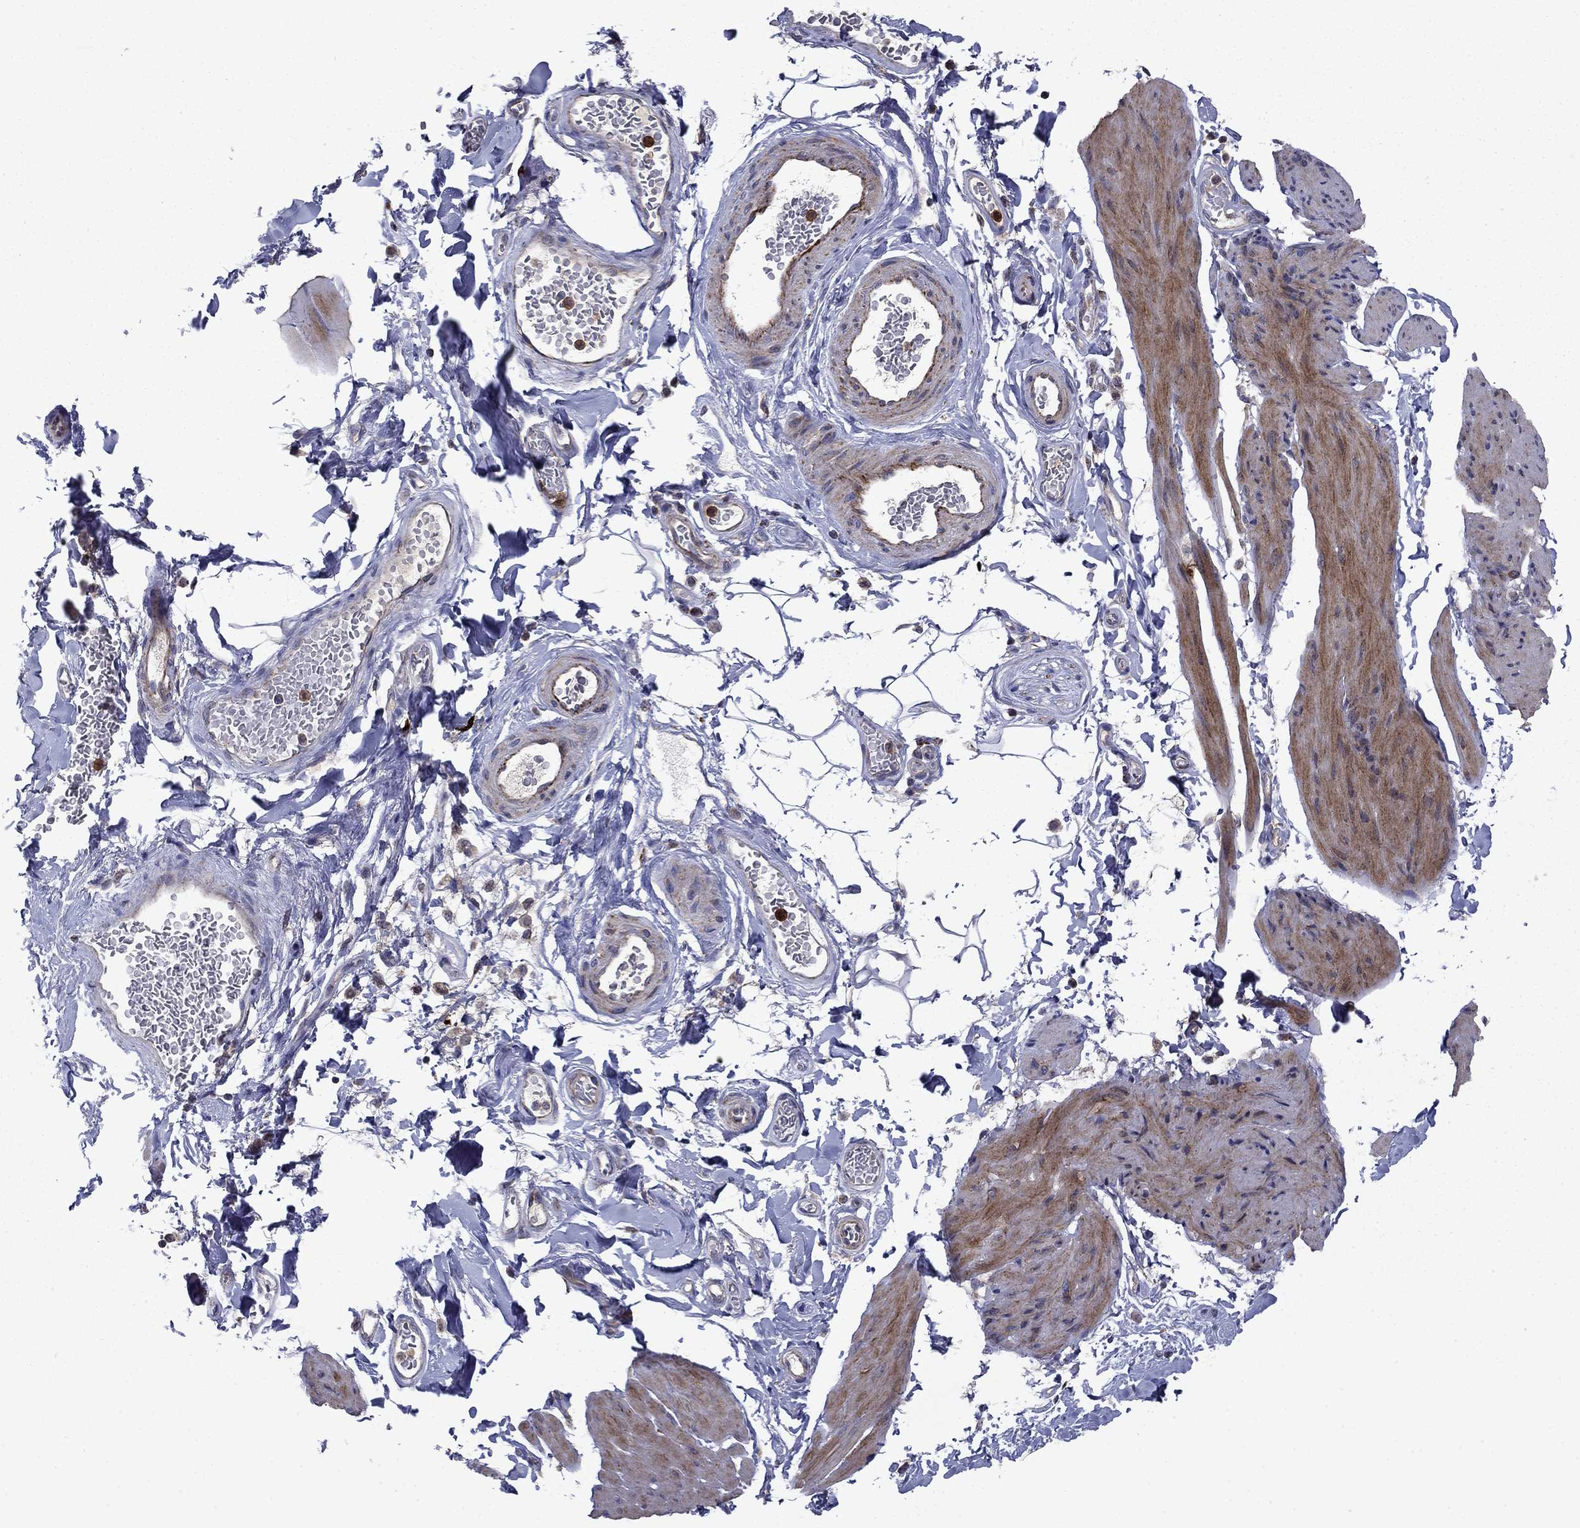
{"staining": {"intensity": "weak", "quantity": "25%-75%", "location": "cytoplasmic/membranous"}, "tissue": "smooth muscle", "cell_type": "Smooth muscle cells", "image_type": "normal", "snomed": [{"axis": "morphology", "description": "Normal tissue, NOS"}, {"axis": "topography", "description": "Adipose tissue"}, {"axis": "topography", "description": "Smooth muscle"}, {"axis": "topography", "description": "Peripheral nerve tissue"}], "caption": "Smooth muscle was stained to show a protein in brown. There is low levels of weak cytoplasmic/membranous expression in about 25%-75% of smooth muscle cells.", "gene": "DOP1B", "patient": {"sex": "male", "age": 83}}